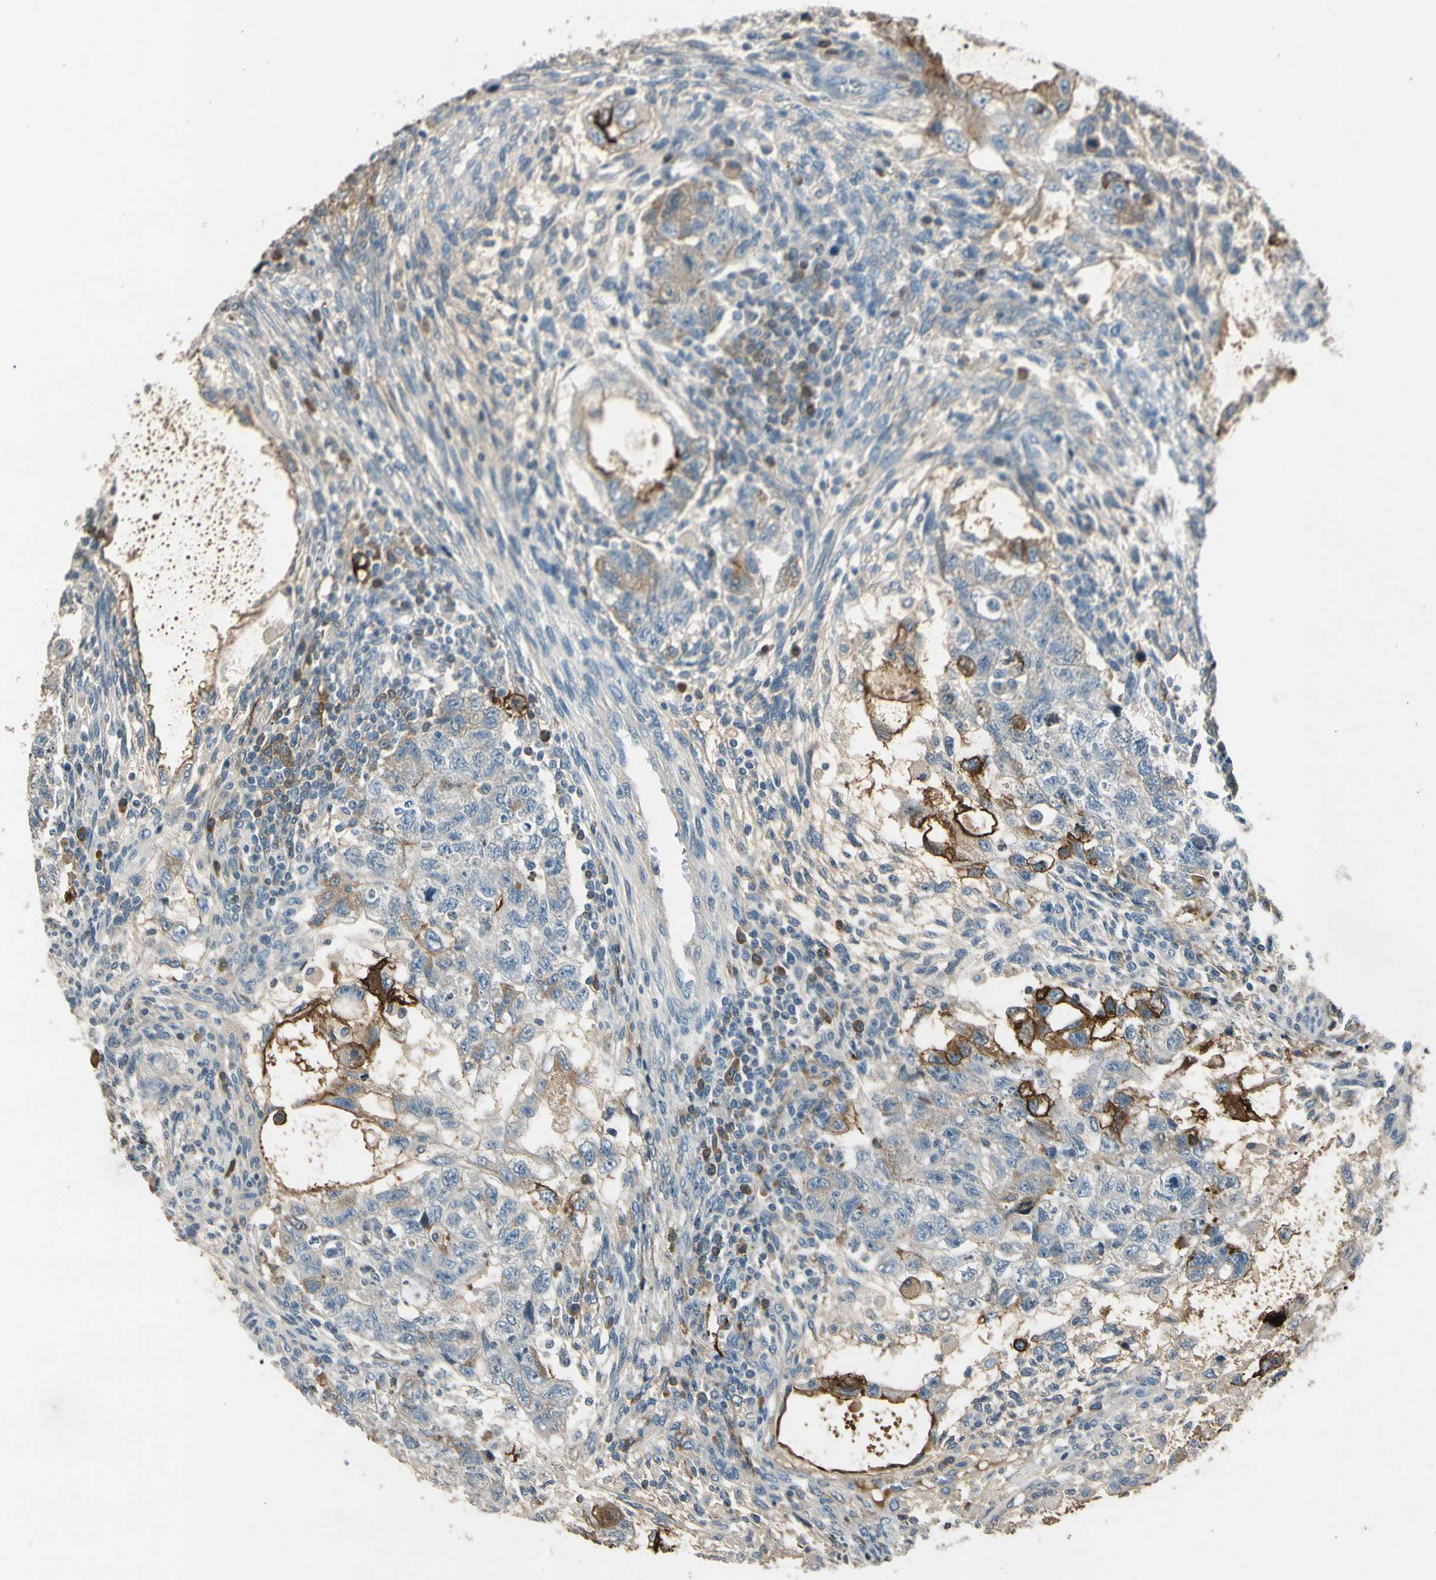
{"staining": {"intensity": "negative", "quantity": "none", "location": "none"}, "tissue": "testis cancer", "cell_type": "Tumor cells", "image_type": "cancer", "snomed": [{"axis": "morphology", "description": "Normal tissue, NOS"}, {"axis": "morphology", "description": "Carcinoma, Embryonal, NOS"}, {"axis": "topography", "description": "Testis"}], "caption": "IHC micrograph of neoplastic tissue: human testis cancer stained with DAB reveals no significant protein expression in tumor cells.", "gene": "PDPN", "patient": {"sex": "male", "age": 36}}